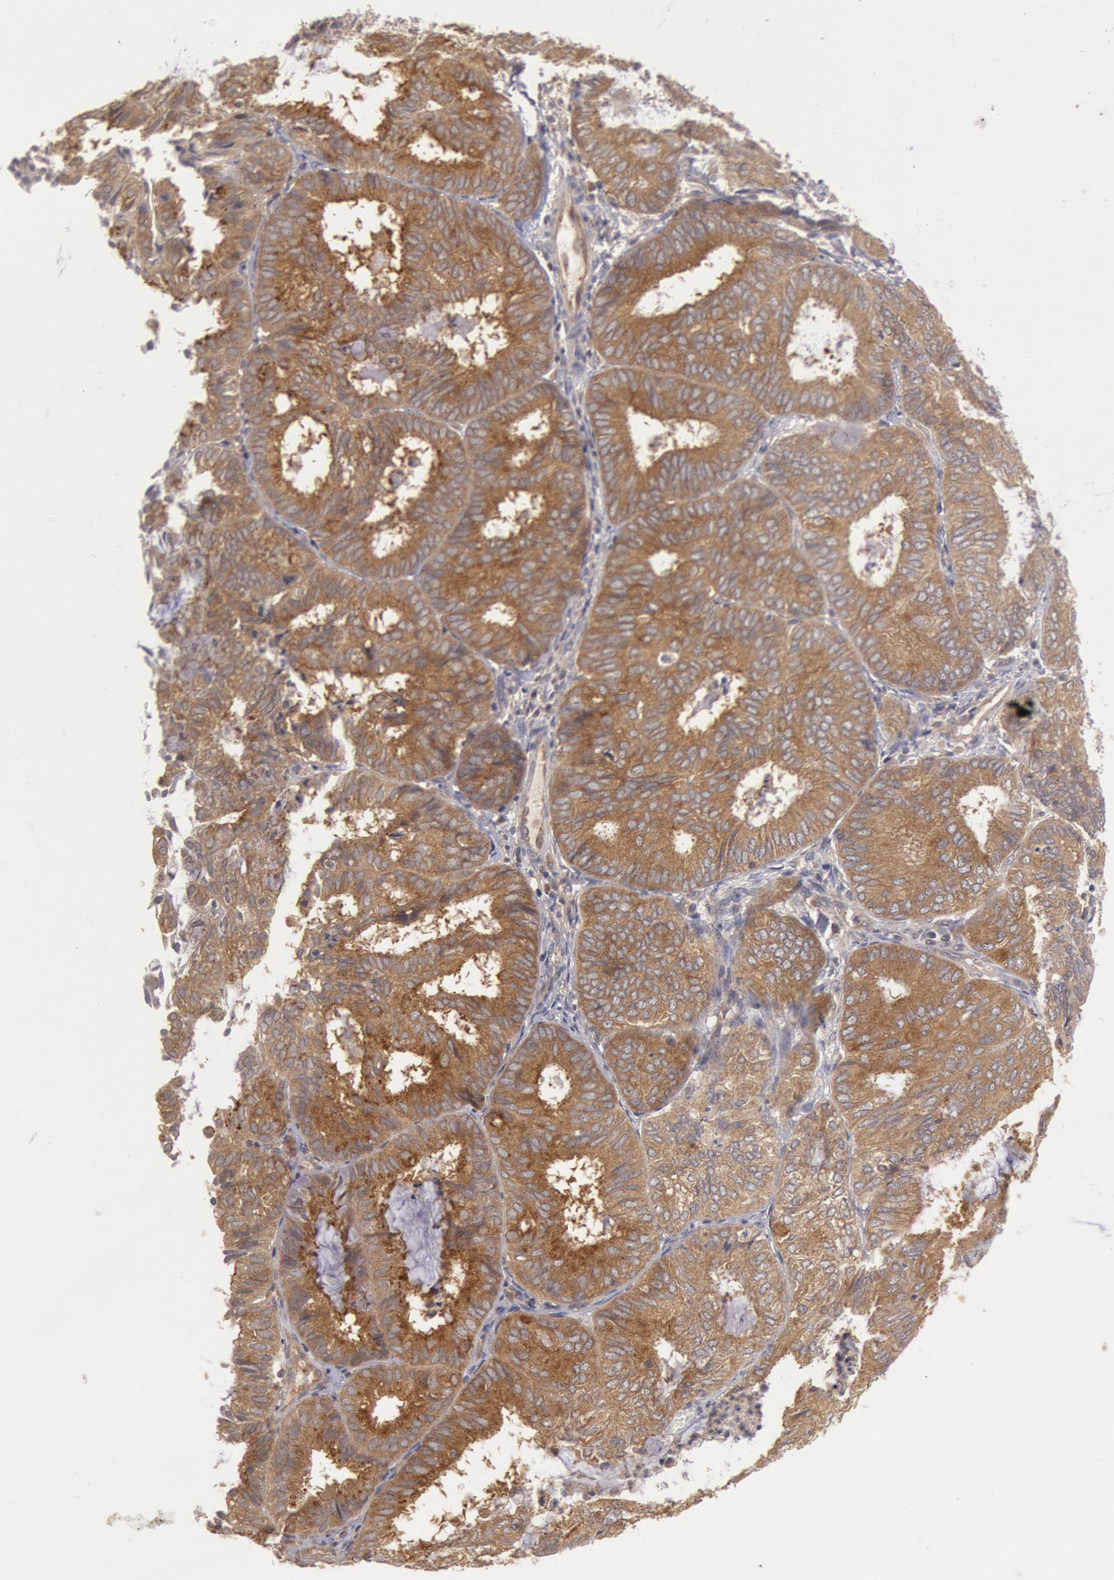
{"staining": {"intensity": "moderate", "quantity": ">75%", "location": "cytoplasmic/membranous"}, "tissue": "endometrial cancer", "cell_type": "Tumor cells", "image_type": "cancer", "snomed": [{"axis": "morphology", "description": "Adenocarcinoma, NOS"}, {"axis": "topography", "description": "Endometrium"}], "caption": "Protein staining displays moderate cytoplasmic/membranous positivity in approximately >75% of tumor cells in endometrial cancer (adenocarcinoma).", "gene": "BRAF", "patient": {"sex": "female", "age": 59}}